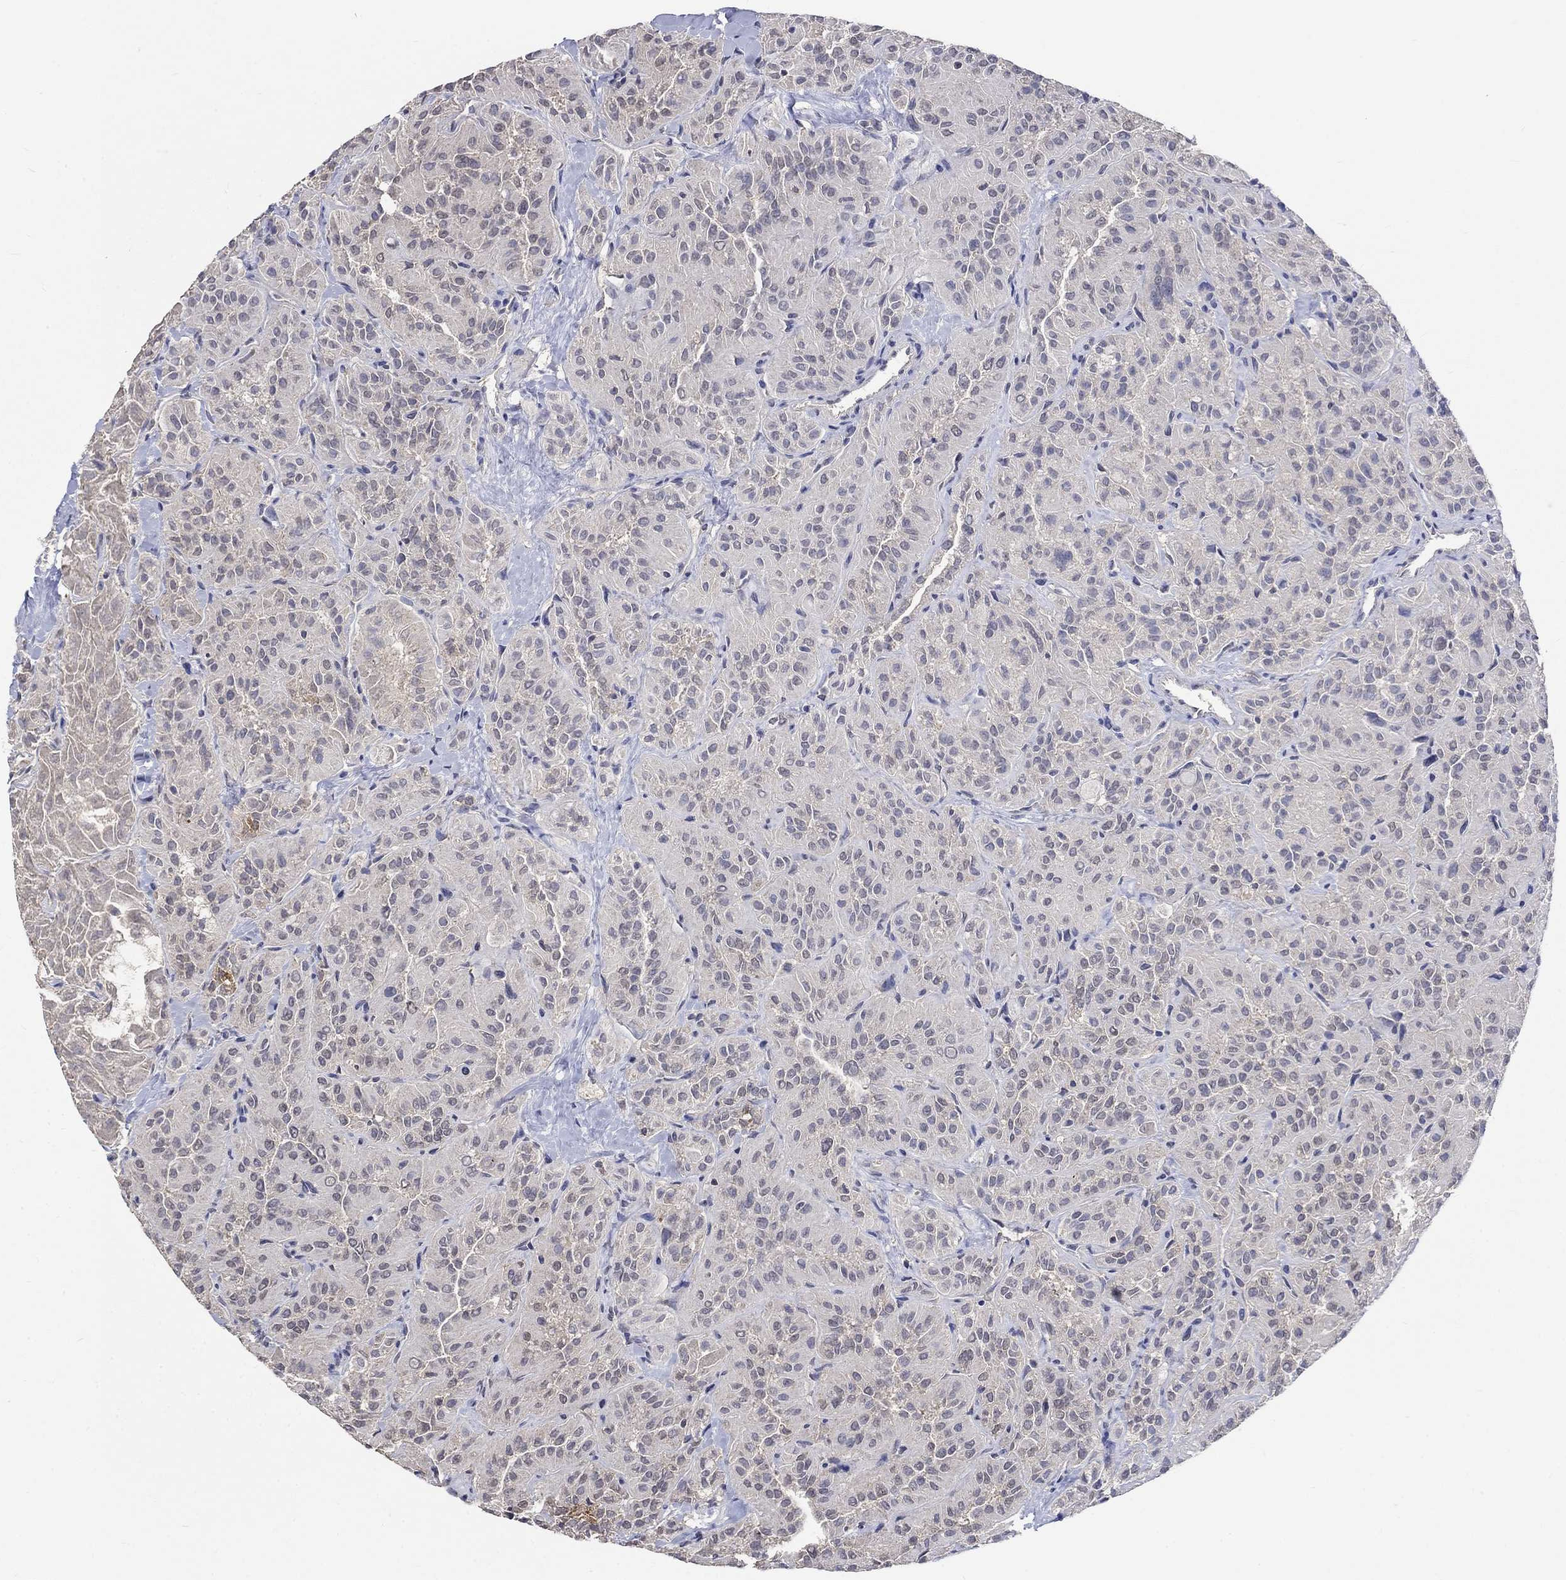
{"staining": {"intensity": "negative", "quantity": "none", "location": "none"}, "tissue": "thyroid cancer", "cell_type": "Tumor cells", "image_type": "cancer", "snomed": [{"axis": "morphology", "description": "Papillary adenocarcinoma, NOS"}, {"axis": "topography", "description": "Thyroid gland"}], "caption": "The image exhibits no staining of tumor cells in thyroid papillary adenocarcinoma.", "gene": "ZBTB18", "patient": {"sex": "female", "age": 45}}